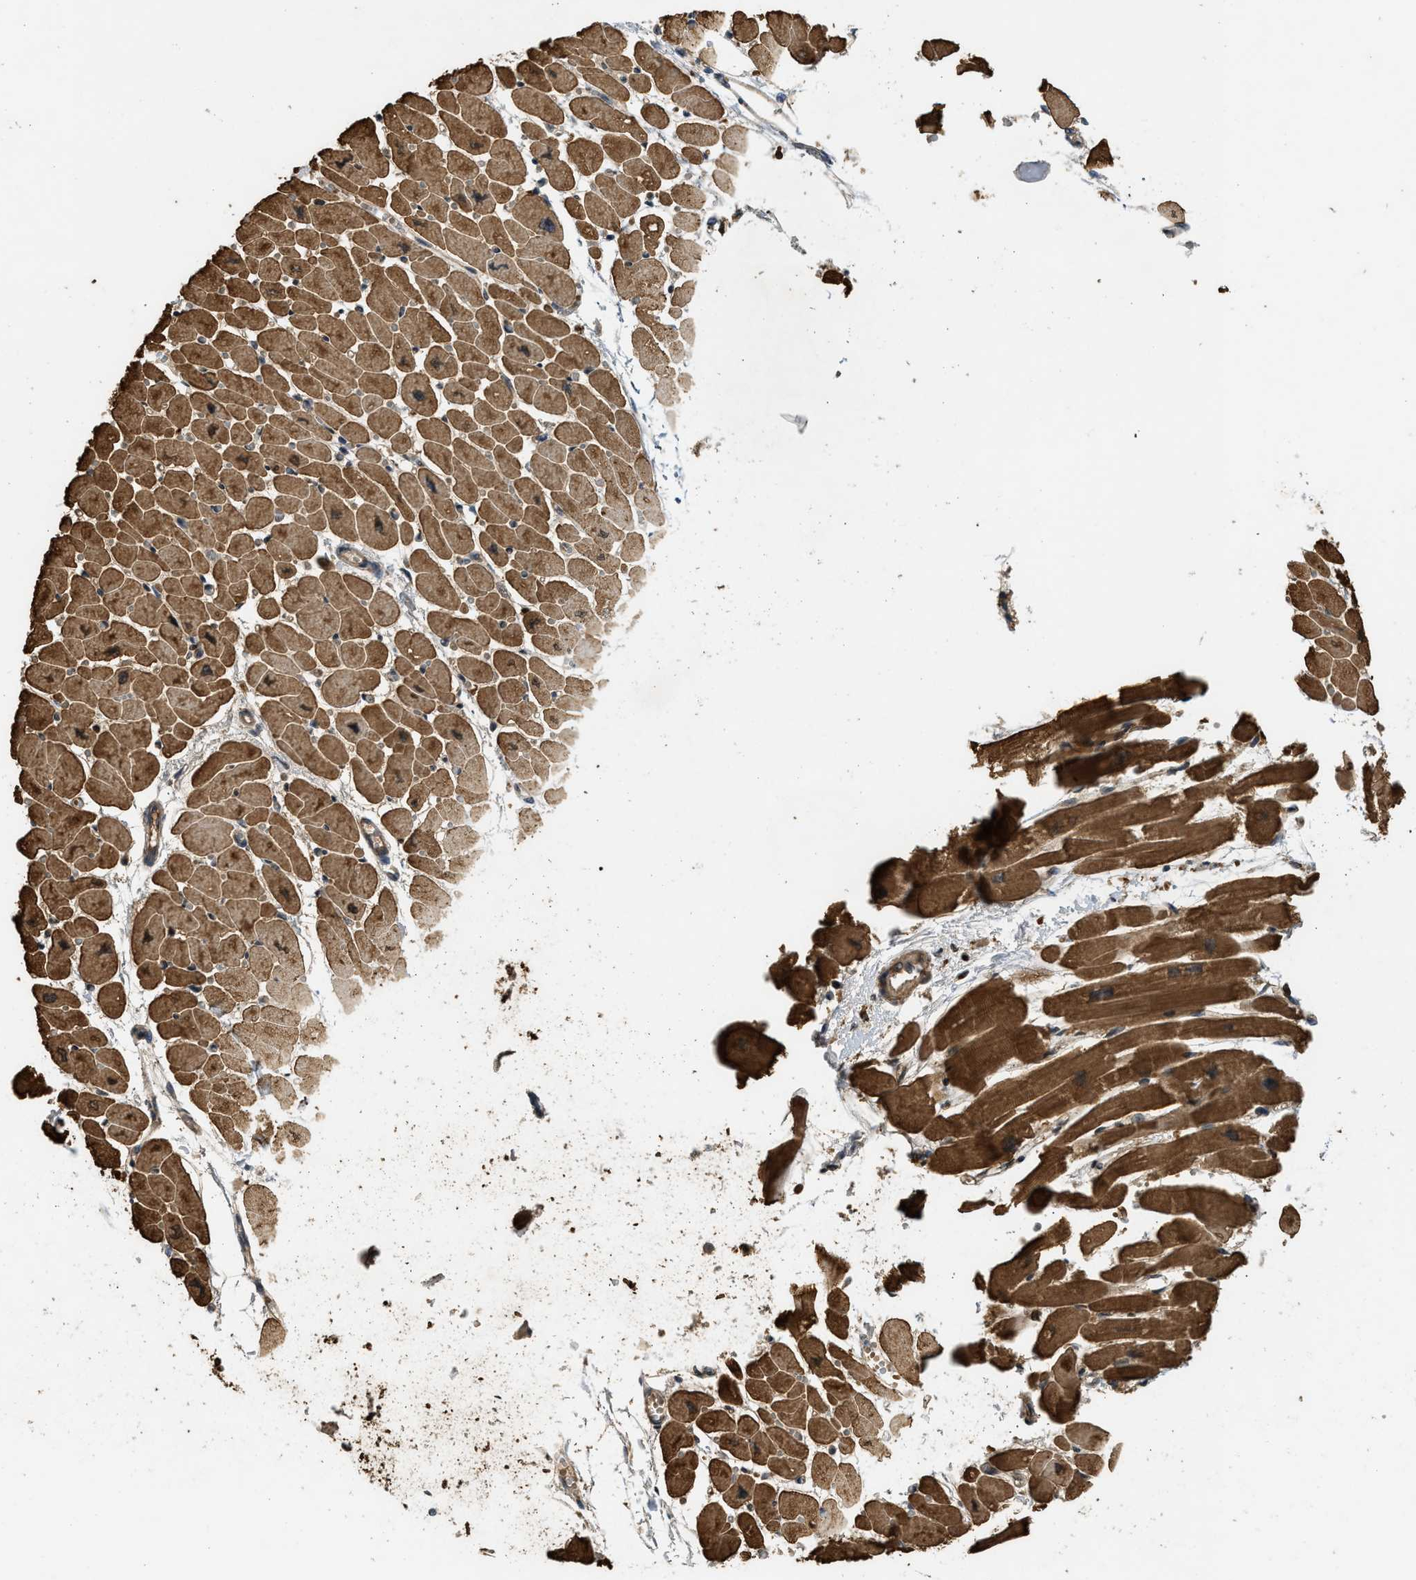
{"staining": {"intensity": "moderate", "quantity": ">75%", "location": "cytoplasmic/membranous"}, "tissue": "heart muscle", "cell_type": "Cardiomyocytes", "image_type": "normal", "snomed": [{"axis": "morphology", "description": "Normal tissue, NOS"}, {"axis": "topography", "description": "Heart"}], "caption": "Immunohistochemical staining of benign human heart muscle demonstrates >75% levels of moderate cytoplasmic/membranous protein positivity in approximately >75% of cardiomyocytes.", "gene": "ADCY8", "patient": {"sex": "female", "age": 54}}